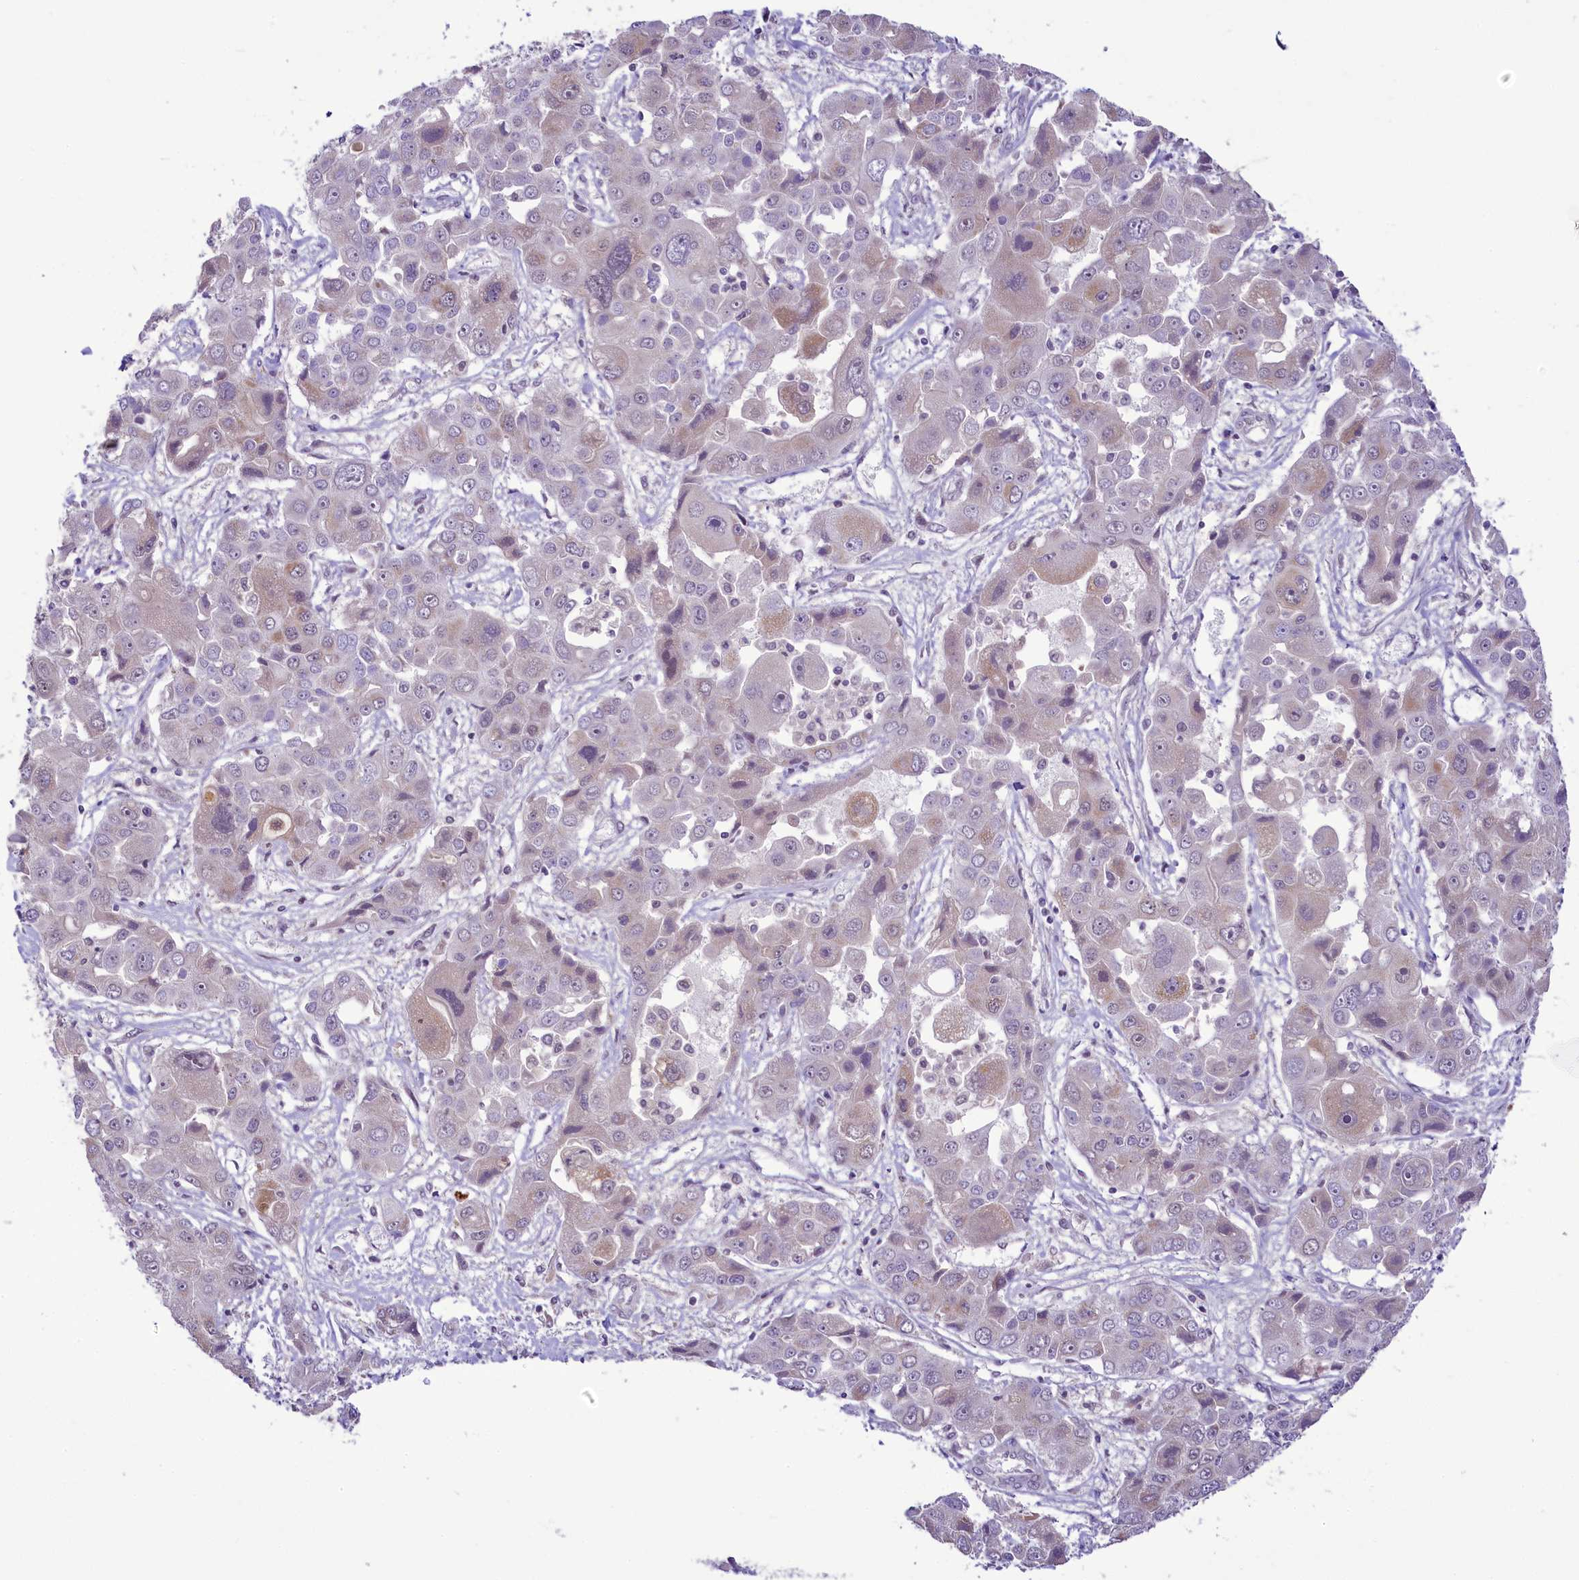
{"staining": {"intensity": "negative", "quantity": "none", "location": "none"}, "tissue": "liver cancer", "cell_type": "Tumor cells", "image_type": "cancer", "snomed": [{"axis": "morphology", "description": "Cholangiocarcinoma"}, {"axis": "topography", "description": "Liver"}], "caption": "An IHC image of cholangiocarcinoma (liver) is shown. There is no staining in tumor cells of cholangiocarcinoma (liver). The staining was performed using DAB to visualize the protein expression in brown, while the nuclei were stained in blue with hematoxylin (Magnification: 20x).", "gene": "PAF1", "patient": {"sex": "male", "age": 67}}